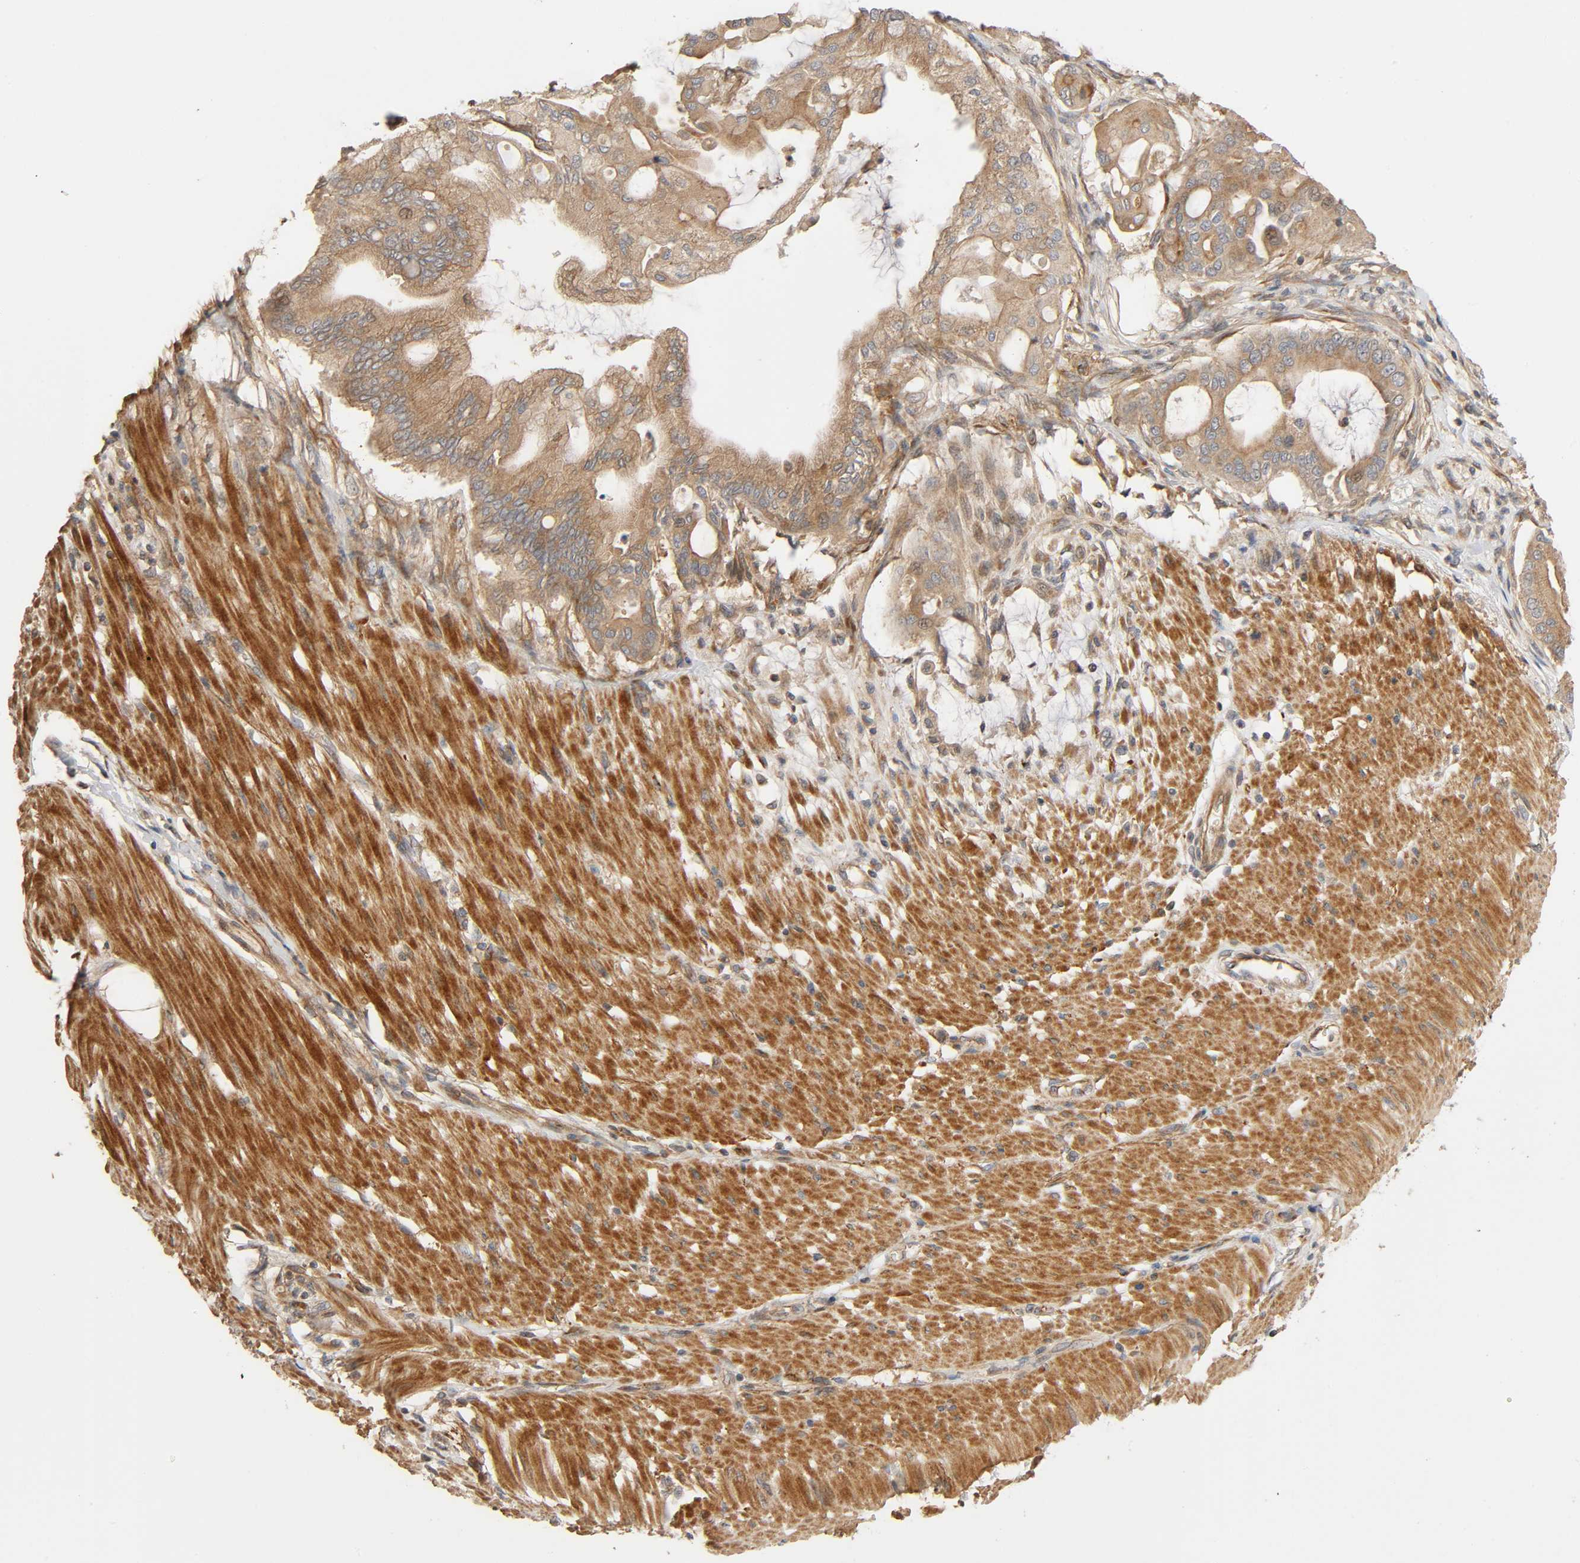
{"staining": {"intensity": "moderate", "quantity": "25%-75%", "location": "cytoplasmic/membranous"}, "tissue": "pancreatic cancer", "cell_type": "Tumor cells", "image_type": "cancer", "snomed": [{"axis": "morphology", "description": "Adenocarcinoma, NOS"}, {"axis": "morphology", "description": "Adenocarcinoma, metastatic, NOS"}, {"axis": "topography", "description": "Lymph node"}, {"axis": "topography", "description": "Pancreas"}, {"axis": "topography", "description": "Duodenum"}], "caption": "Approximately 25%-75% of tumor cells in human pancreatic cancer (adenocarcinoma) exhibit moderate cytoplasmic/membranous protein expression as visualized by brown immunohistochemical staining.", "gene": "SGSM1", "patient": {"sex": "female", "age": 64}}